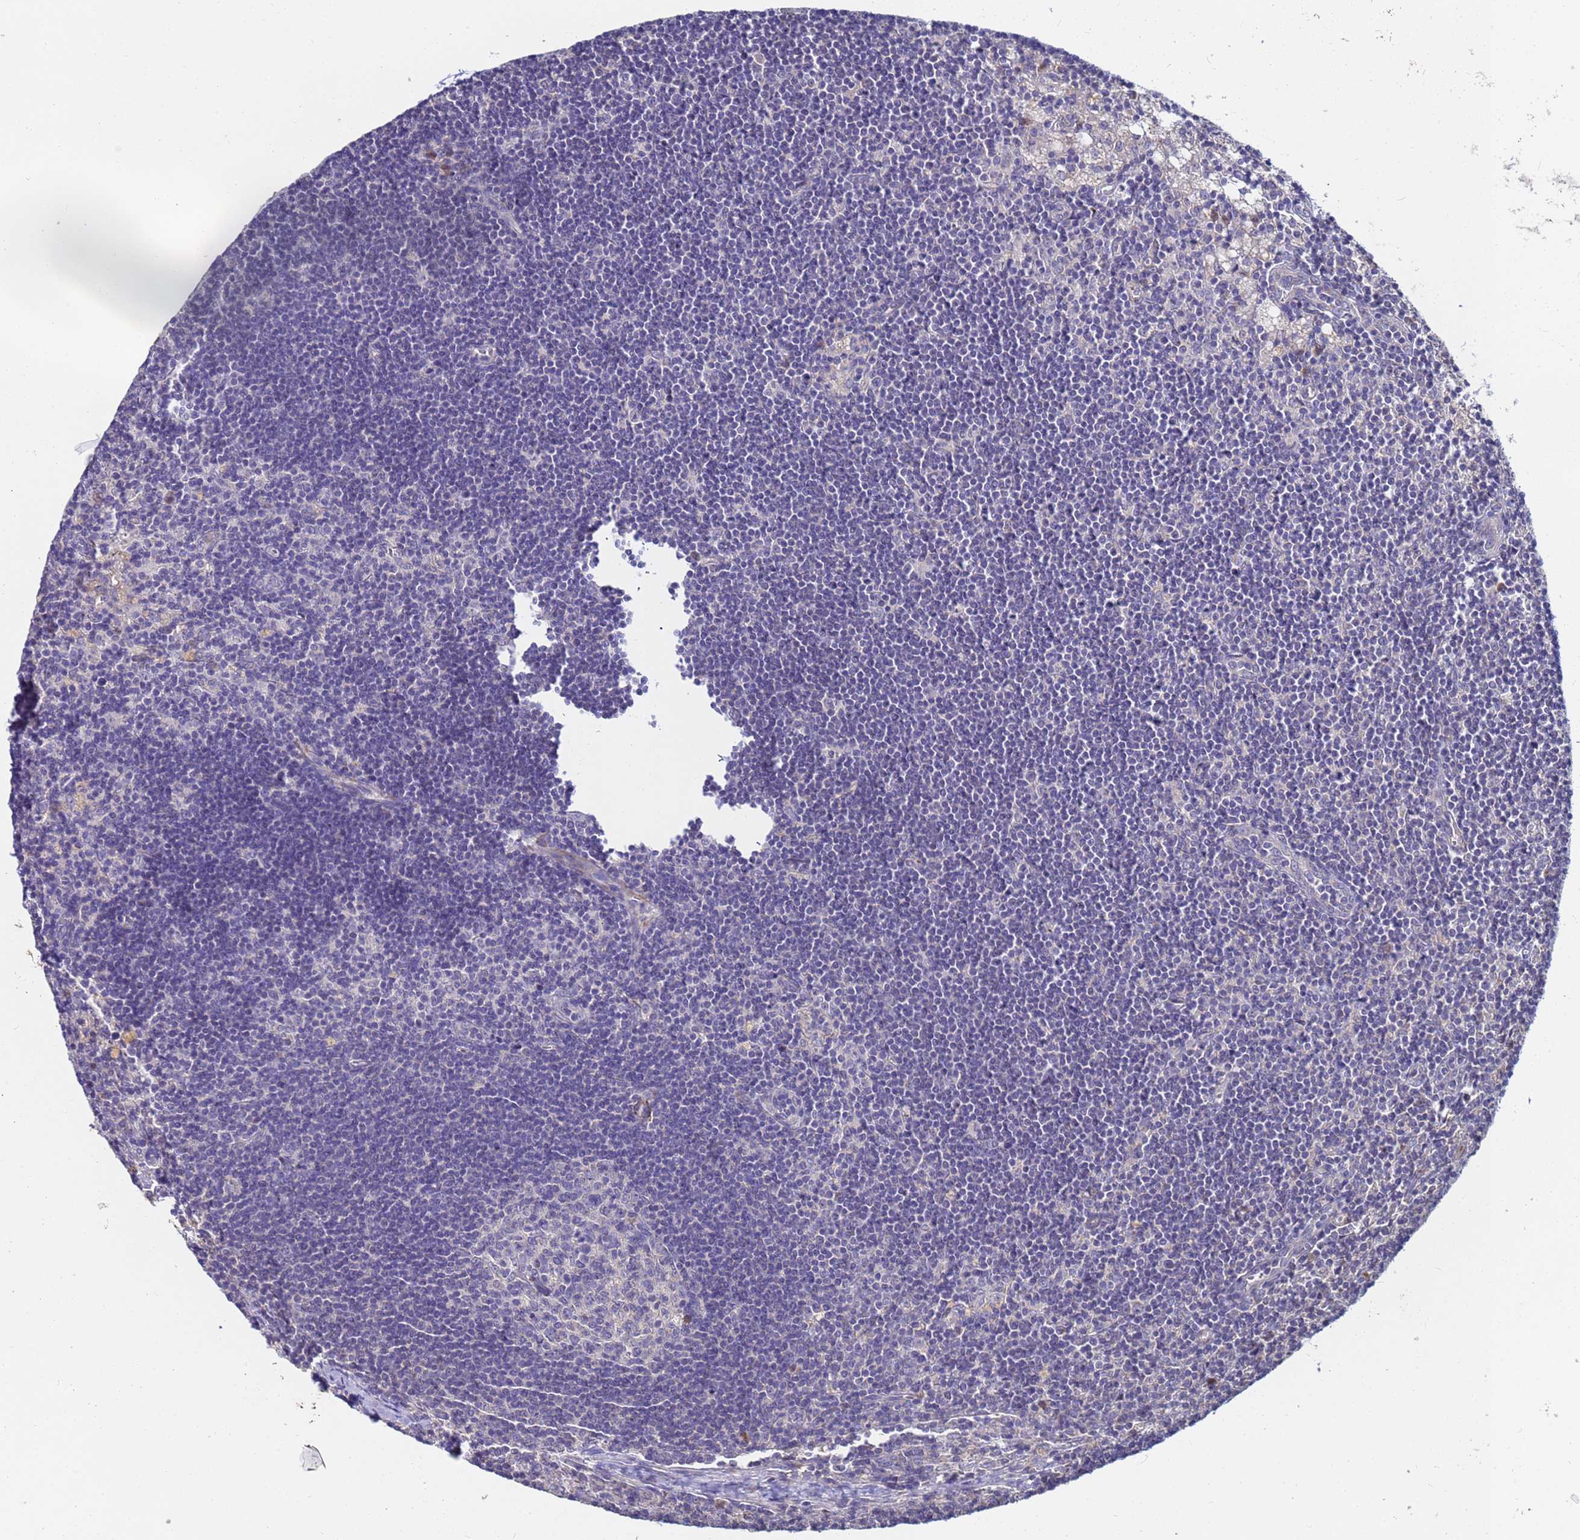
{"staining": {"intensity": "negative", "quantity": "none", "location": "none"}, "tissue": "lymph node", "cell_type": "Germinal center cells", "image_type": "normal", "snomed": [{"axis": "morphology", "description": "Normal tissue, NOS"}, {"axis": "topography", "description": "Lymph node"}], "caption": "Immunohistochemical staining of normal lymph node reveals no significant expression in germinal center cells.", "gene": "C5orf34", "patient": {"sex": "male", "age": 24}}